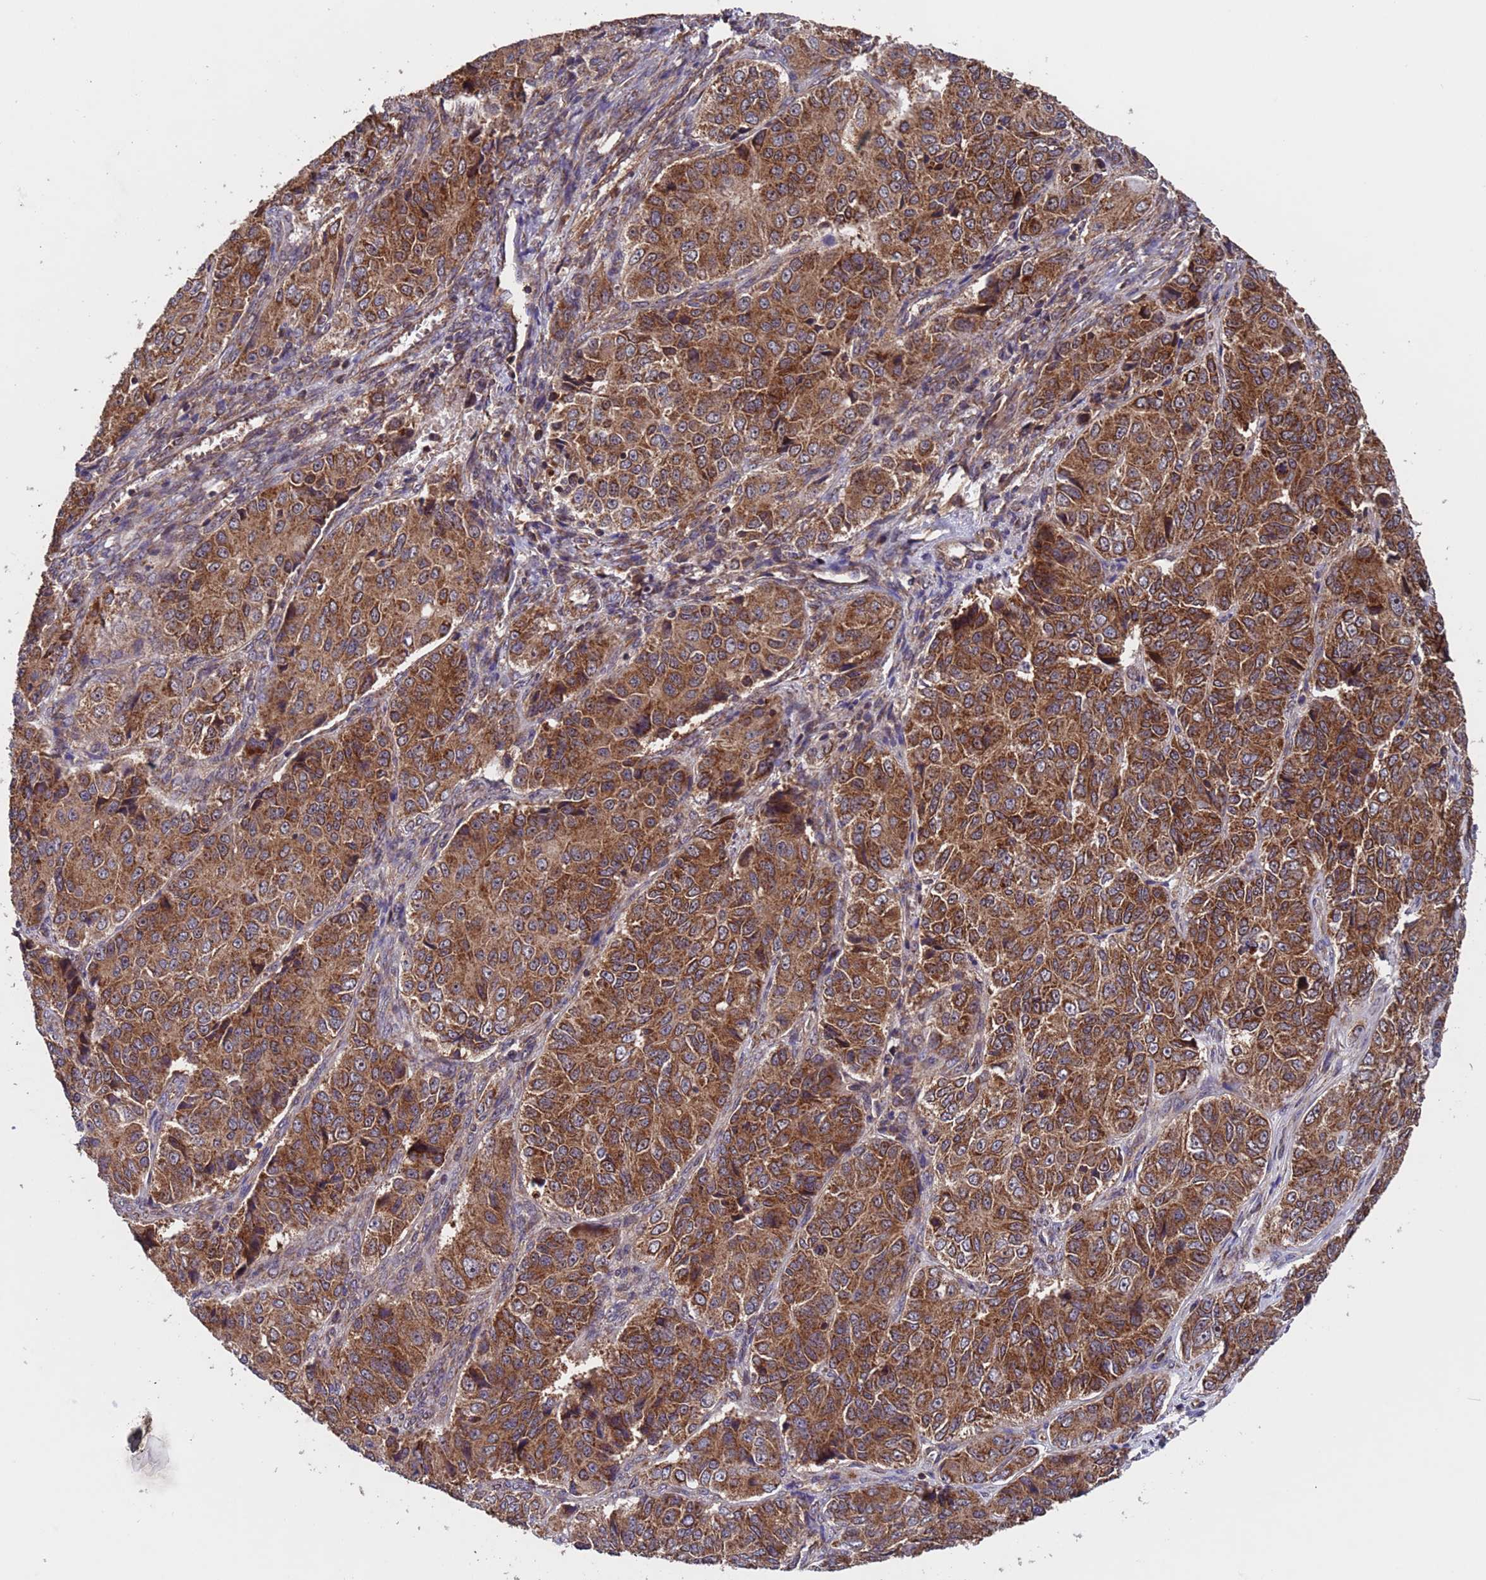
{"staining": {"intensity": "strong", "quantity": ">75%", "location": "cytoplasmic/membranous"}, "tissue": "ovarian cancer", "cell_type": "Tumor cells", "image_type": "cancer", "snomed": [{"axis": "morphology", "description": "Carcinoma, endometroid"}, {"axis": "topography", "description": "Ovary"}], "caption": "Immunohistochemistry micrograph of human ovarian cancer stained for a protein (brown), which shows high levels of strong cytoplasmic/membranous positivity in approximately >75% of tumor cells.", "gene": "TSR3", "patient": {"sex": "female", "age": 51}}